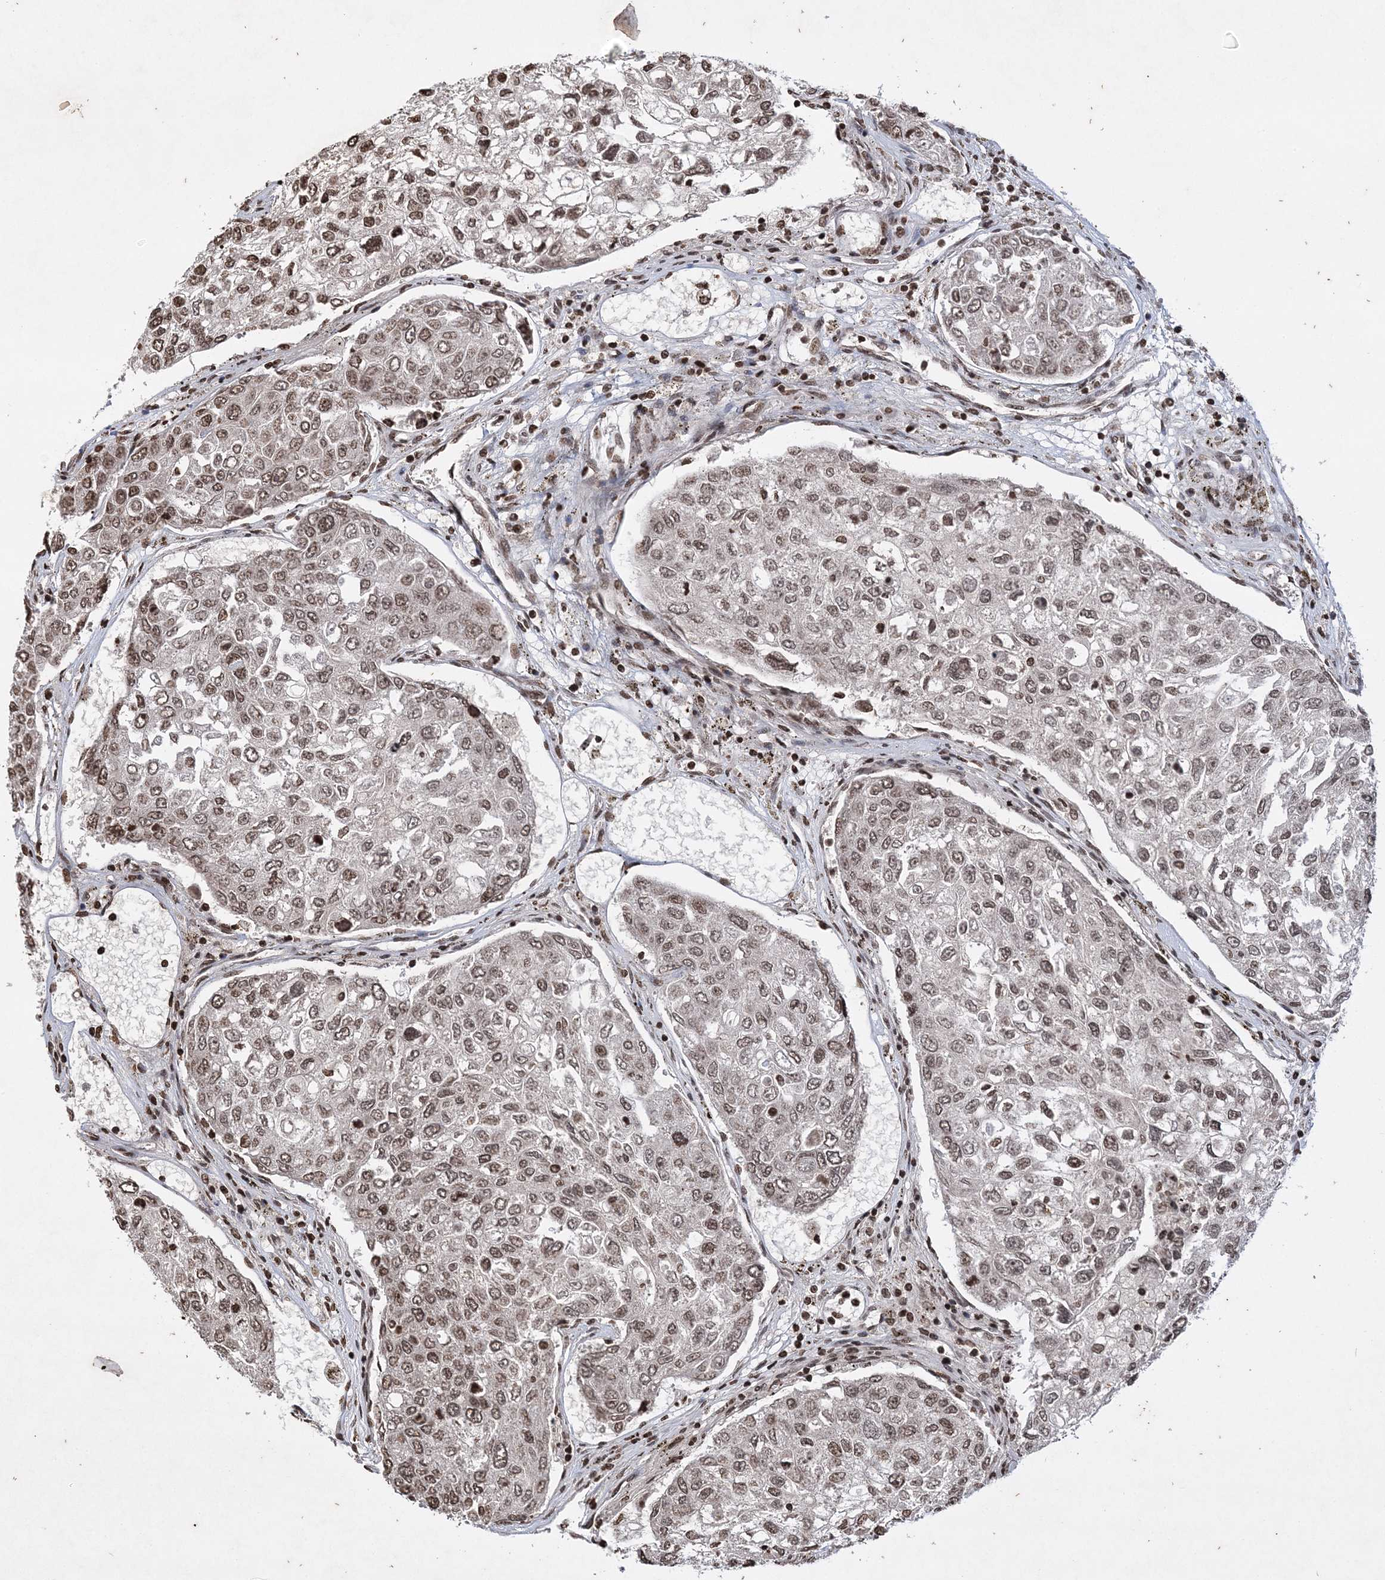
{"staining": {"intensity": "weak", "quantity": "25%-75%", "location": "nuclear"}, "tissue": "urothelial cancer", "cell_type": "Tumor cells", "image_type": "cancer", "snomed": [{"axis": "morphology", "description": "Urothelial carcinoma, High grade"}, {"axis": "topography", "description": "Lymph node"}, {"axis": "topography", "description": "Urinary bladder"}], "caption": "This is an image of IHC staining of urothelial cancer, which shows weak staining in the nuclear of tumor cells.", "gene": "NEDD9", "patient": {"sex": "male", "age": 51}}